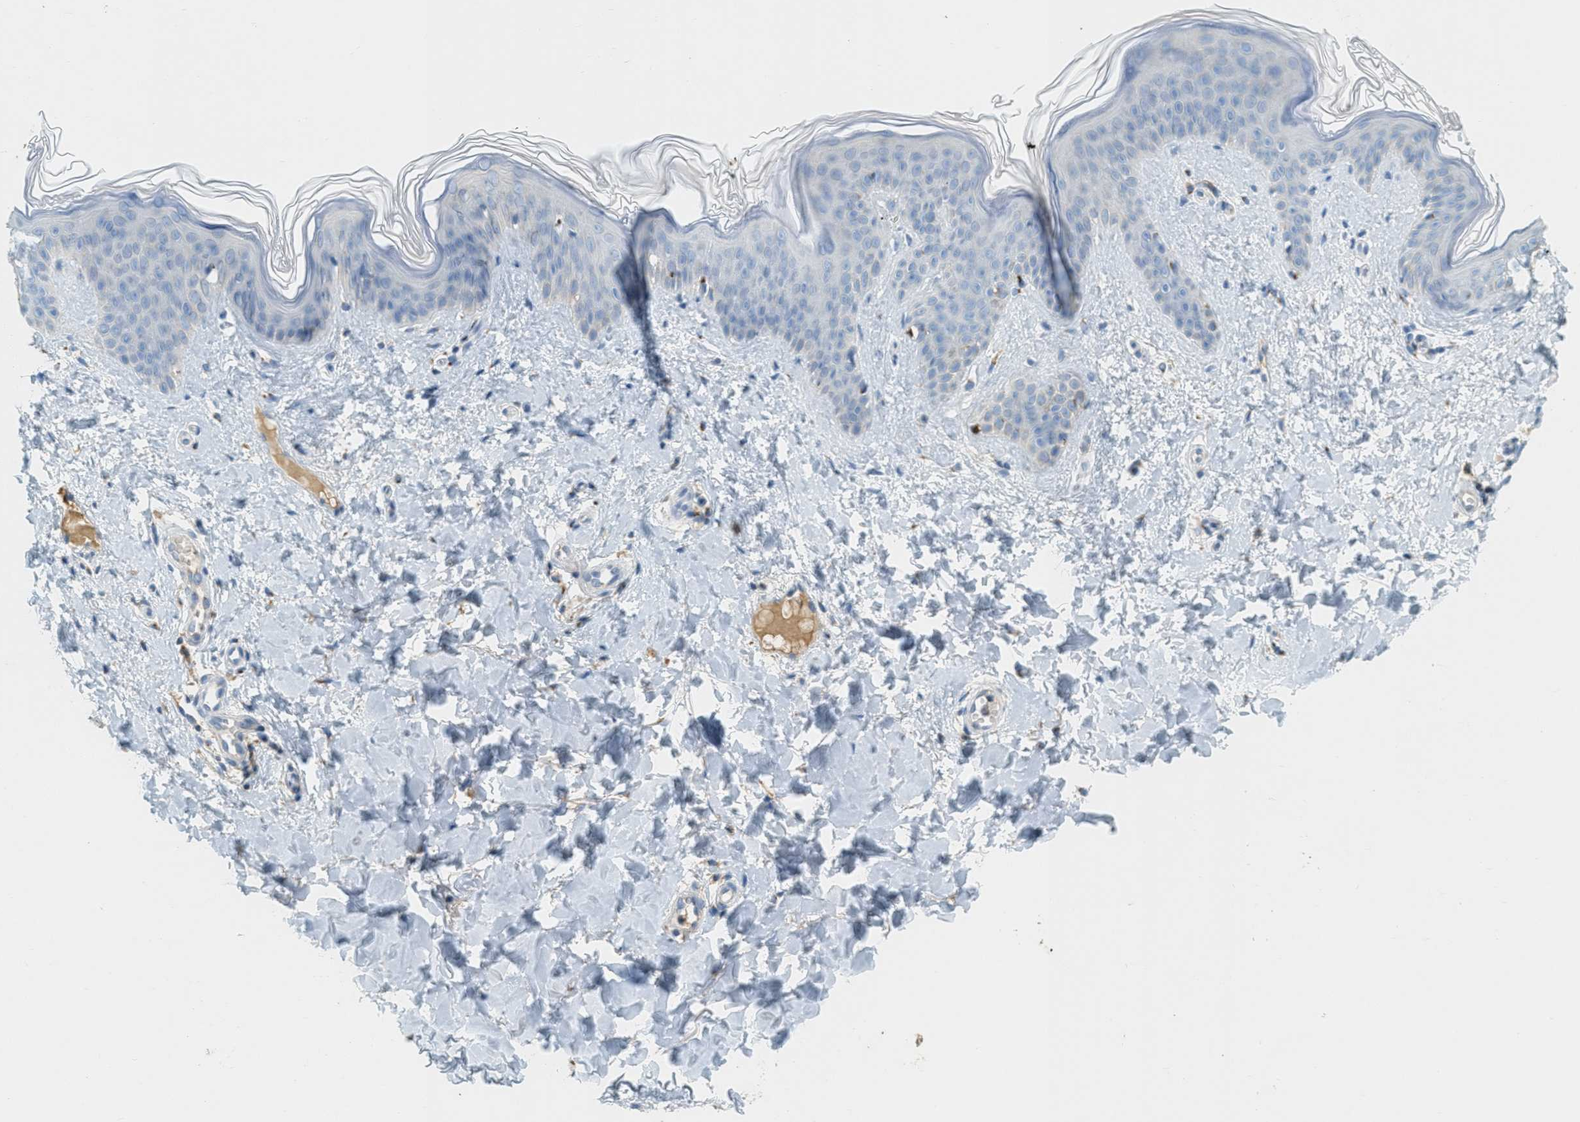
{"staining": {"intensity": "negative", "quantity": "none", "location": "none"}, "tissue": "skin", "cell_type": "Fibroblasts", "image_type": "normal", "snomed": [{"axis": "morphology", "description": "Normal tissue, NOS"}, {"axis": "topography", "description": "Skin"}], "caption": "A high-resolution micrograph shows IHC staining of normal skin, which shows no significant positivity in fibroblasts.", "gene": "ENTPD4", "patient": {"sex": "female", "age": 17}}